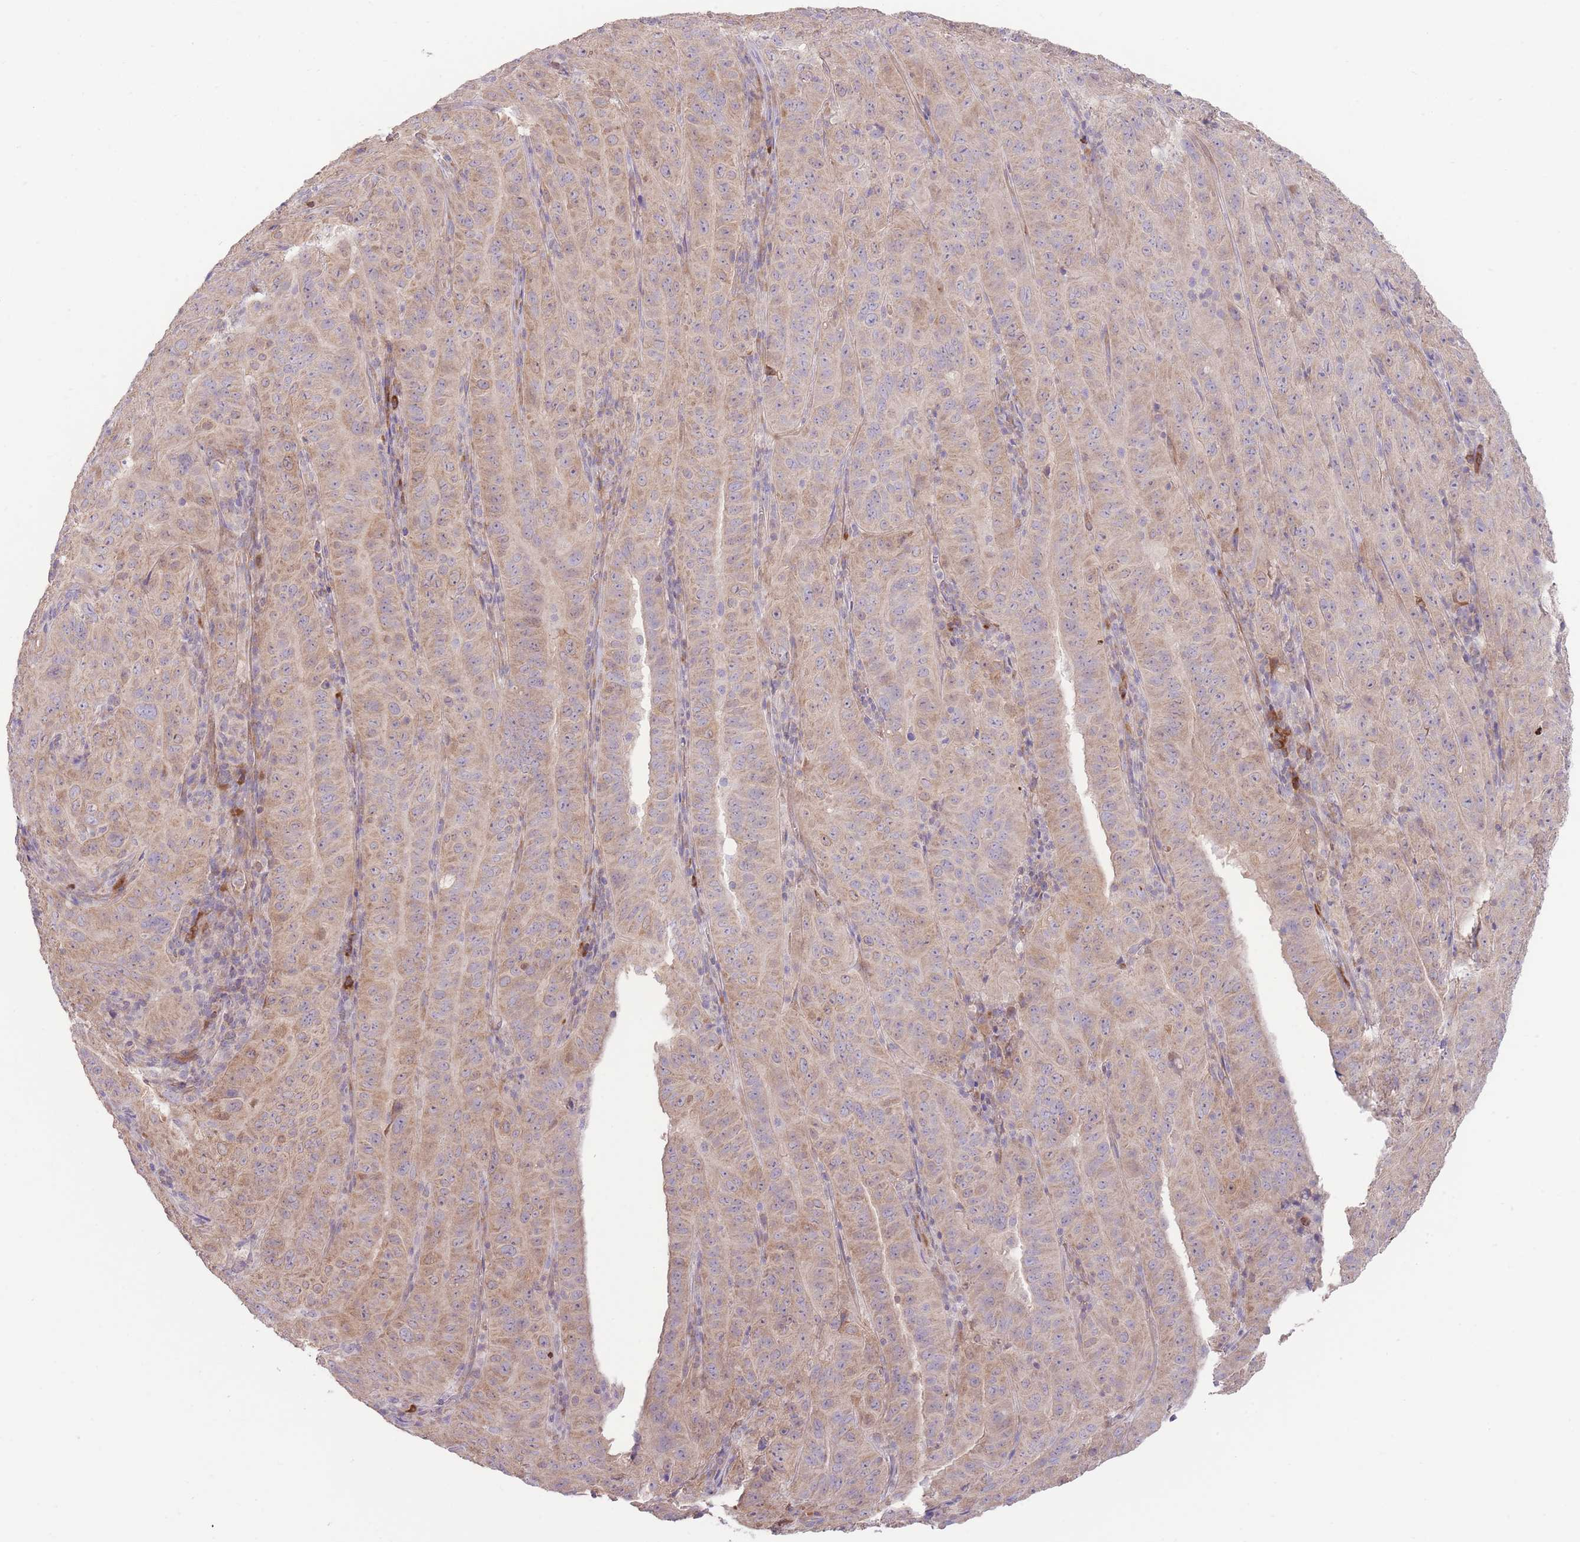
{"staining": {"intensity": "moderate", "quantity": "25%-75%", "location": "cytoplasmic/membranous"}, "tissue": "pancreatic cancer", "cell_type": "Tumor cells", "image_type": "cancer", "snomed": [{"axis": "morphology", "description": "Adenocarcinoma, NOS"}, {"axis": "topography", "description": "Pancreas"}], "caption": "Tumor cells reveal medium levels of moderate cytoplasmic/membranous expression in approximately 25%-75% of cells in human pancreatic adenocarcinoma.", "gene": "BOLA2B", "patient": {"sex": "male", "age": 63}}